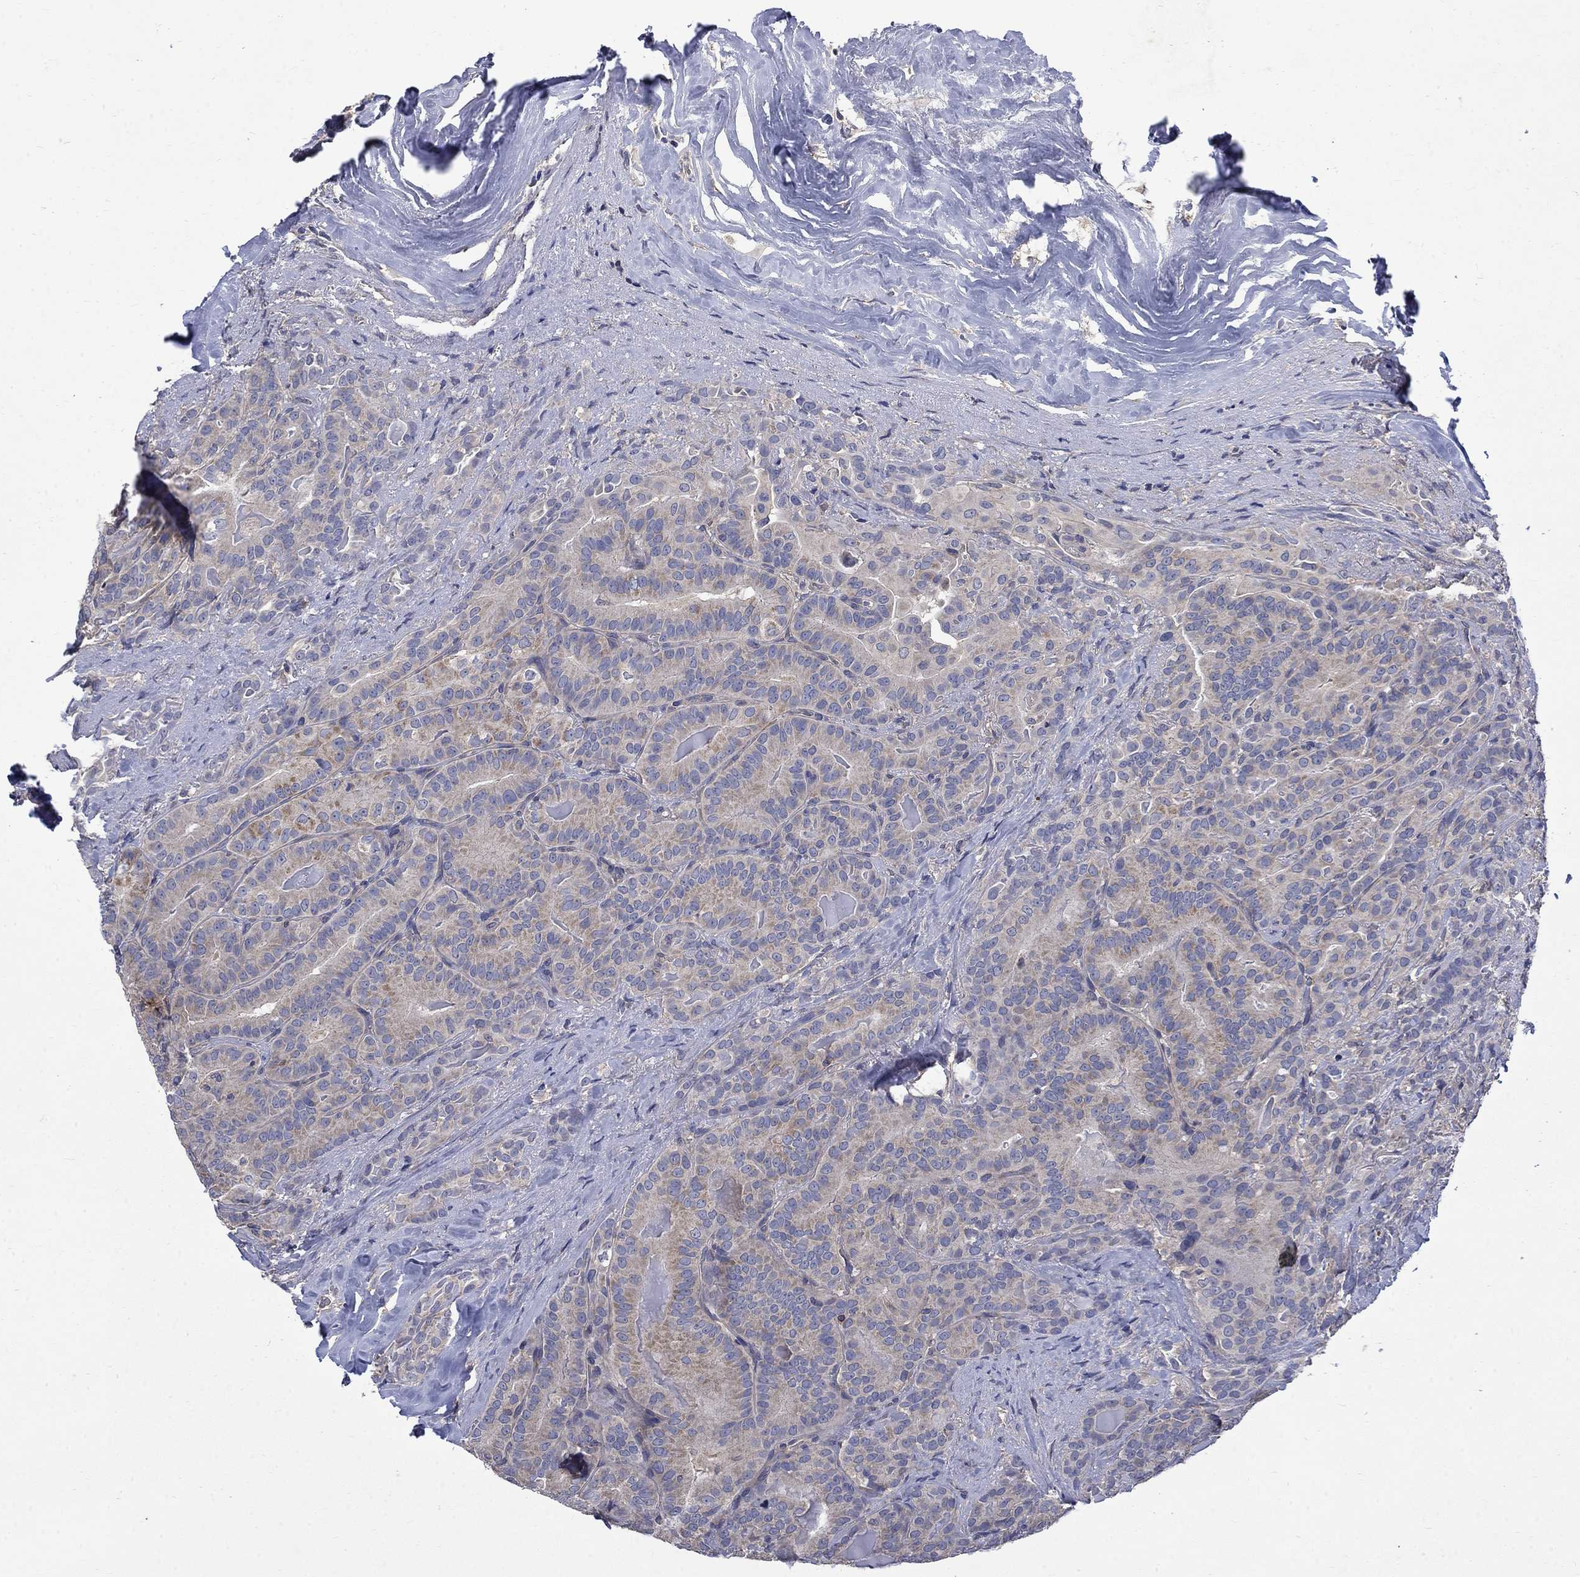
{"staining": {"intensity": "weak", "quantity": "25%-75%", "location": "cytoplasmic/membranous"}, "tissue": "thyroid cancer", "cell_type": "Tumor cells", "image_type": "cancer", "snomed": [{"axis": "morphology", "description": "Papillary adenocarcinoma, NOS"}, {"axis": "topography", "description": "Thyroid gland"}], "caption": "This histopathology image demonstrates thyroid cancer (papillary adenocarcinoma) stained with IHC to label a protein in brown. The cytoplasmic/membranous of tumor cells show weak positivity for the protein. Nuclei are counter-stained blue.", "gene": "HSPA12A", "patient": {"sex": "male", "age": 61}}